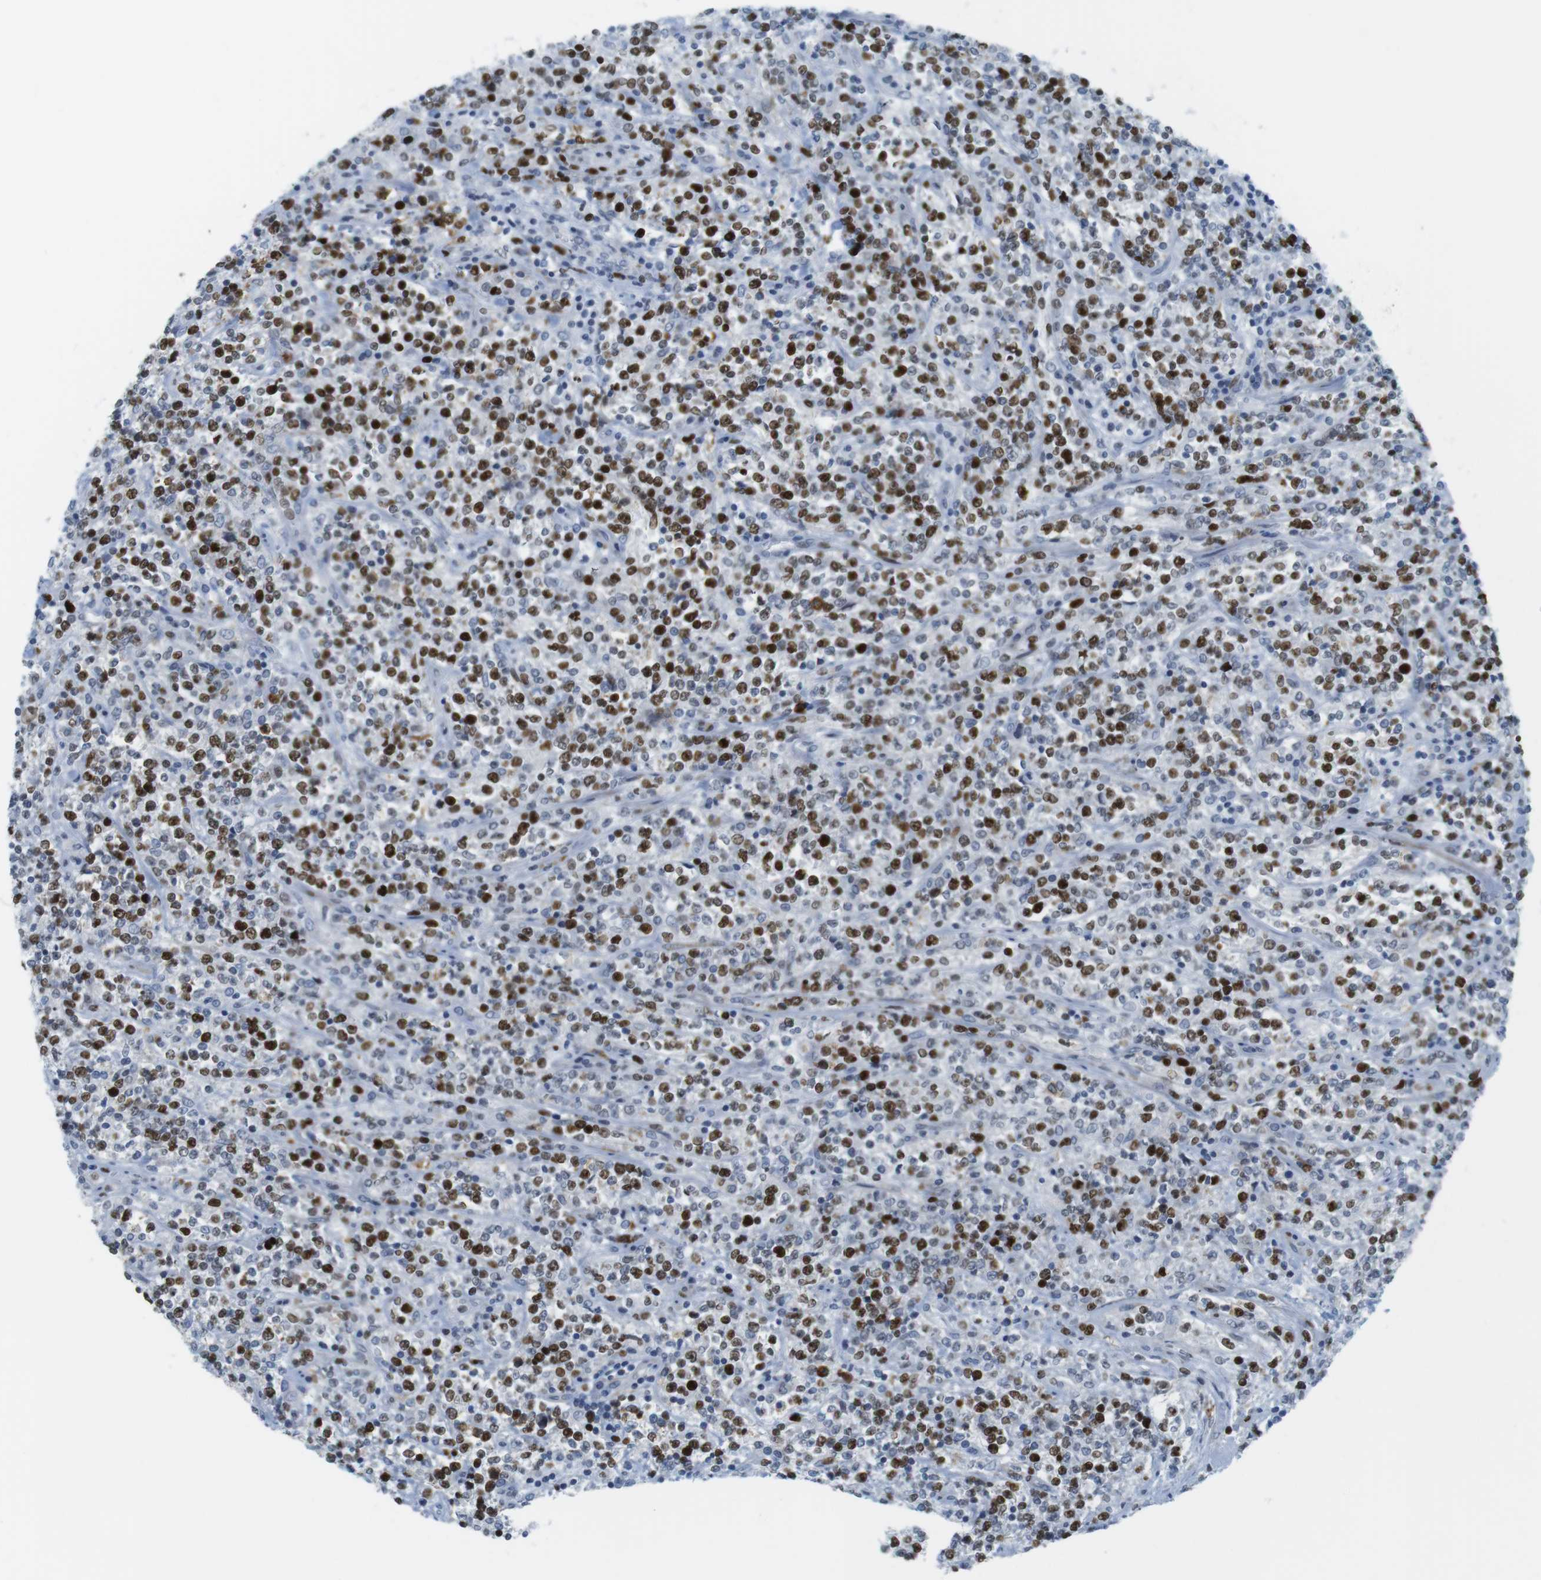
{"staining": {"intensity": "strong", "quantity": ">75%", "location": "nuclear"}, "tissue": "lymphoma", "cell_type": "Tumor cells", "image_type": "cancer", "snomed": [{"axis": "morphology", "description": "Malignant lymphoma, non-Hodgkin's type, High grade"}, {"axis": "topography", "description": "Soft tissue"}], "caption": "Tumor cells reveal high levels of strong nuclear staining in approximately >75% of cells in malignant lymphoma, non-Hodgkin's type (high-grade).", "gene": "CHAF1A", "patient": {"sex": "male", "age": 18}}